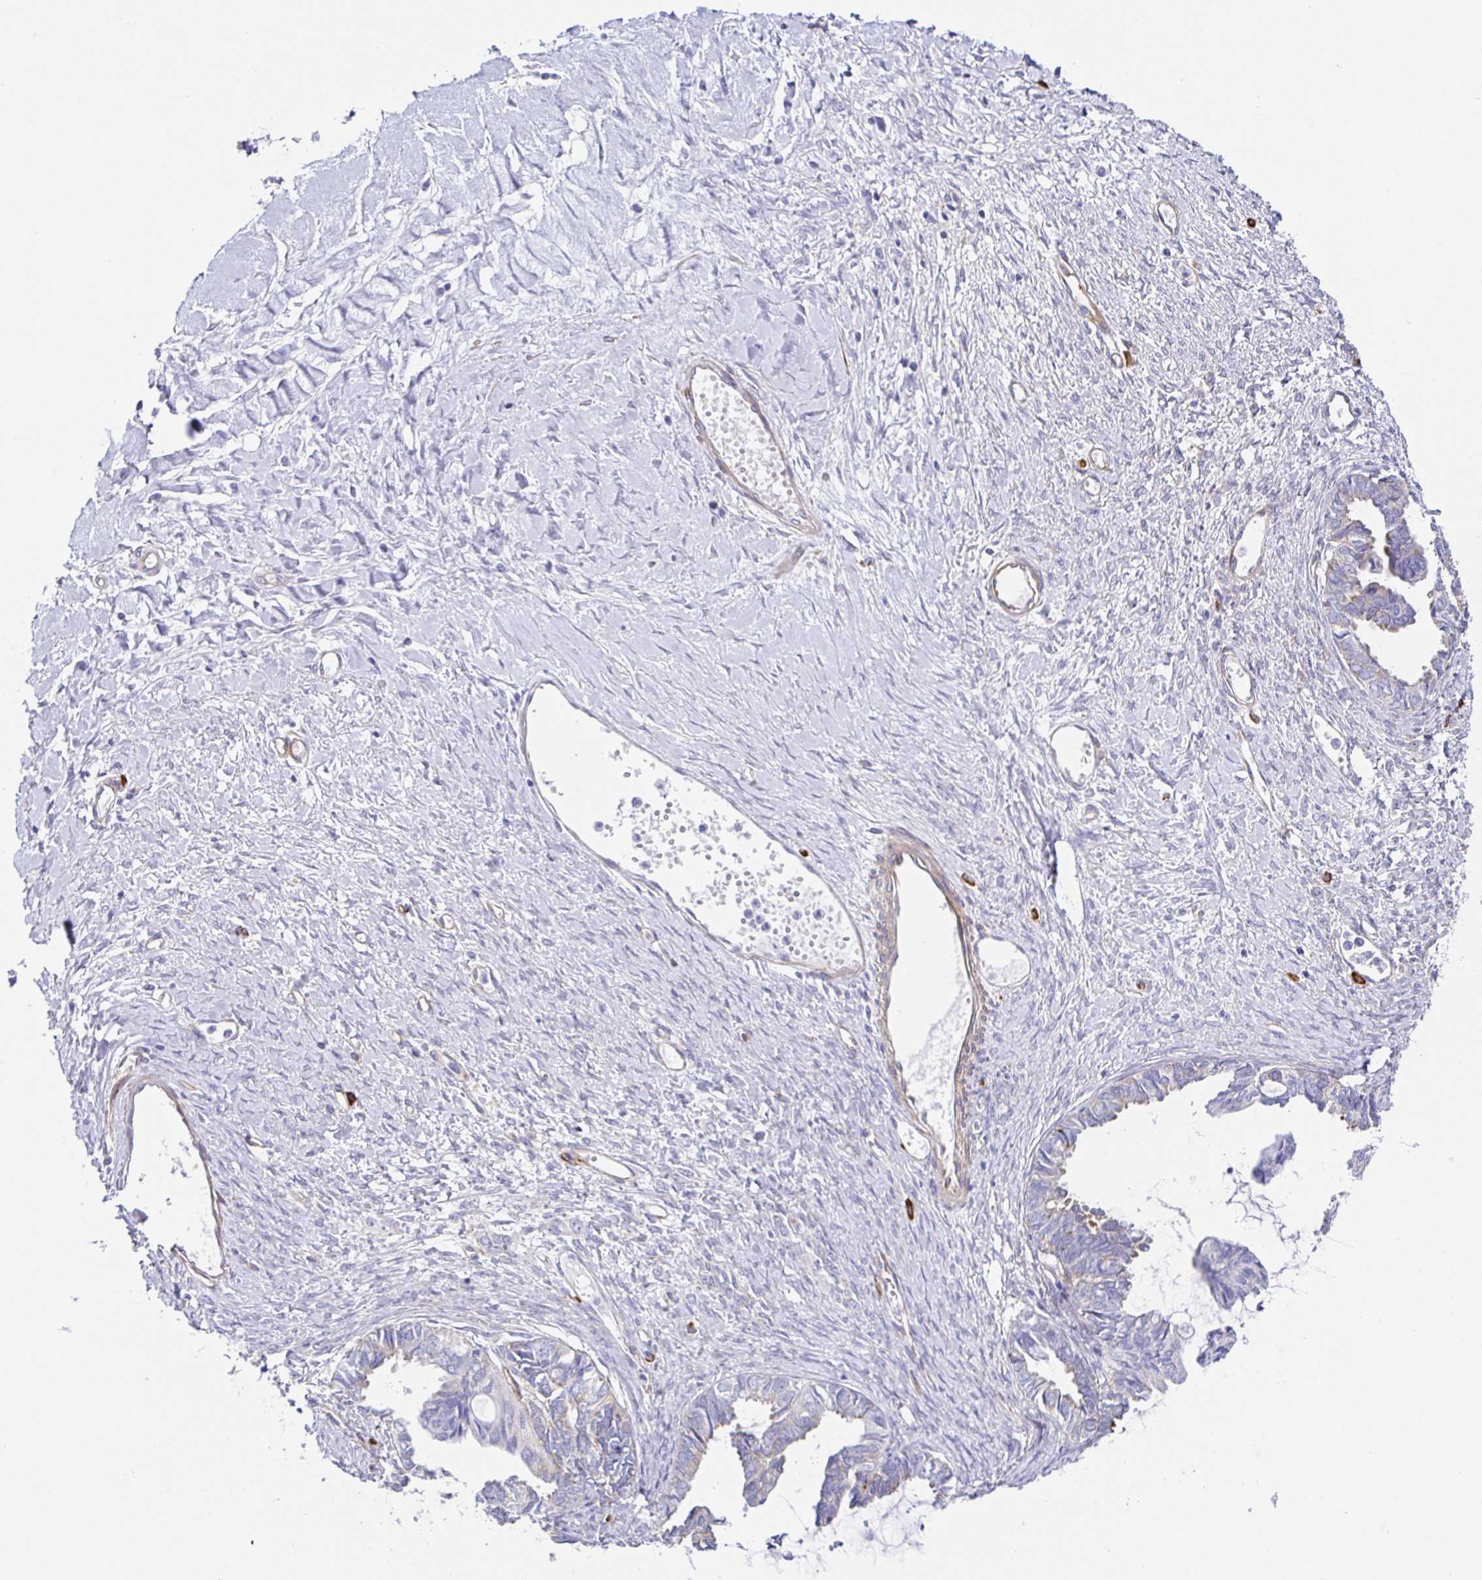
{"staining": {"intensity": "negative", "quantity": "none", "location": "none"}, "tissue": "ovarian cancer", "cell_type": "Tumor cells", "image_type": "cancer", "snomed": [{"axis": "morphology", "description": "Cystadenocarcinoma, mucinous, NOS"}, {"axis": "topography", "description": "Ovary"}], "caption": "Tumor cells are negative for protein expression in human ovarian cancer.", "gene": "DOCK1", "patient": {"sex": "female", "age": 61}}